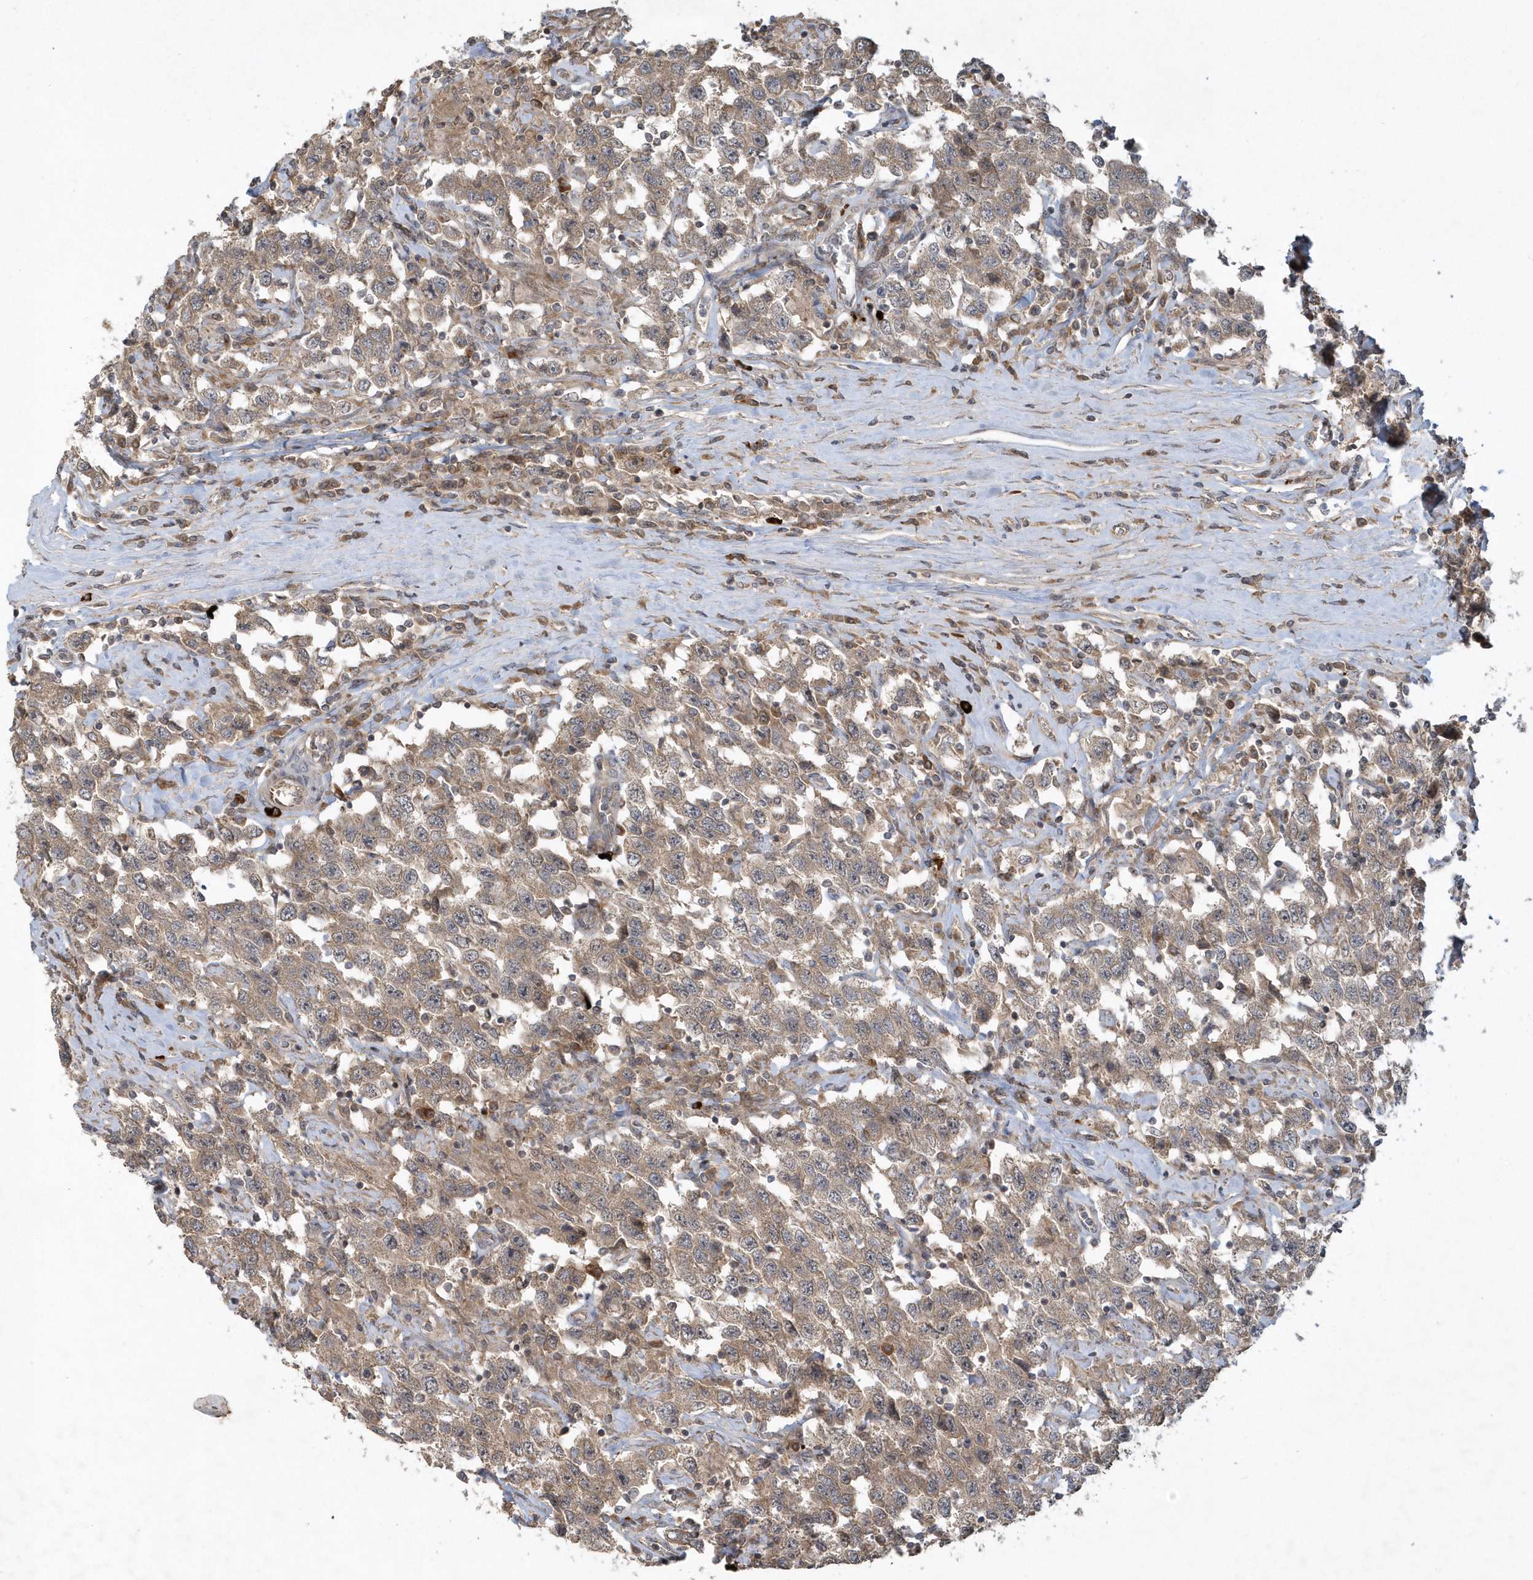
{"staining": {"intensity": "weak", "quantity": ">75%", "location": "cytoplasmic/membranous"}, "tissue": "testis cancer", "cell_type": "Tumor cells", "image_type": "cancer", "snomed": [{"axis": "morphology", "description": "Seminoma, NOS"}, {"axis": "topography", "description": "Testis"}], "caption": "Testis seminoma stained with a brown dye displays weak cytoplasmic/membranous positive staining in about >75% of tumor cells.", "gene": "THG1L", "patient": {"sex": "male", "age": 41}}